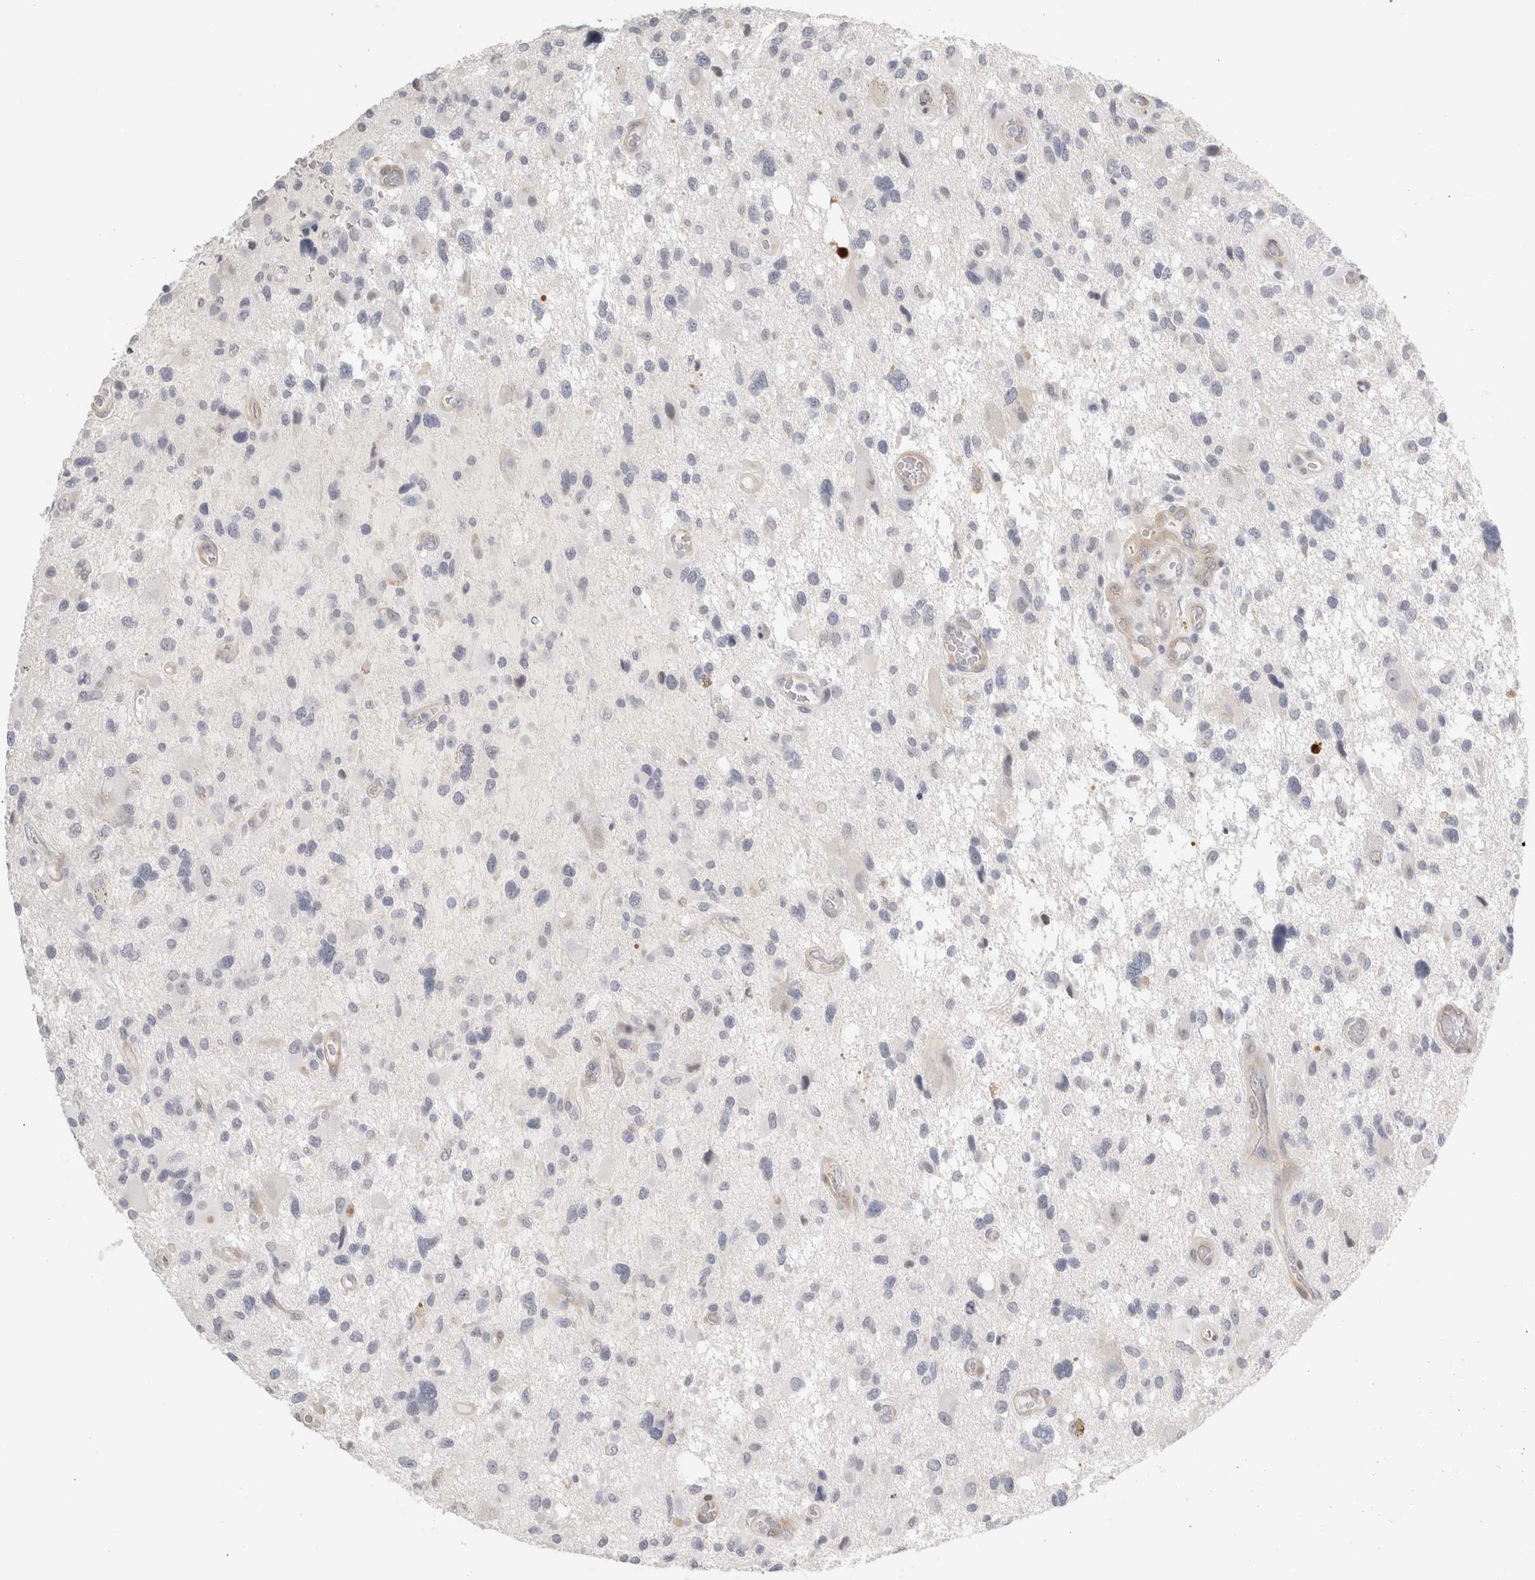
{"staining": {"intensity": "negative", "quantity": "none", "location": "none"}, "tissue": "glioma", "cell_type": "Tumor cells", "image_type": "cancer", "snomed": [{"axis": "morphology", "description": "Glioma, malignant, High grade"}, {"axis": "topography", "description": "Brain"}], "caption": "Micrograph shows no protein expression in tumor cells of malignant high-grade glioma tissue. The staining was performed using DAB to visualize the protein expression in brown, while the nuclei were stained in blue with hematoxylin (Magnification: 20x).", "gene": "FBLIM1", "patient": {"sex": "male", "age": 33}}